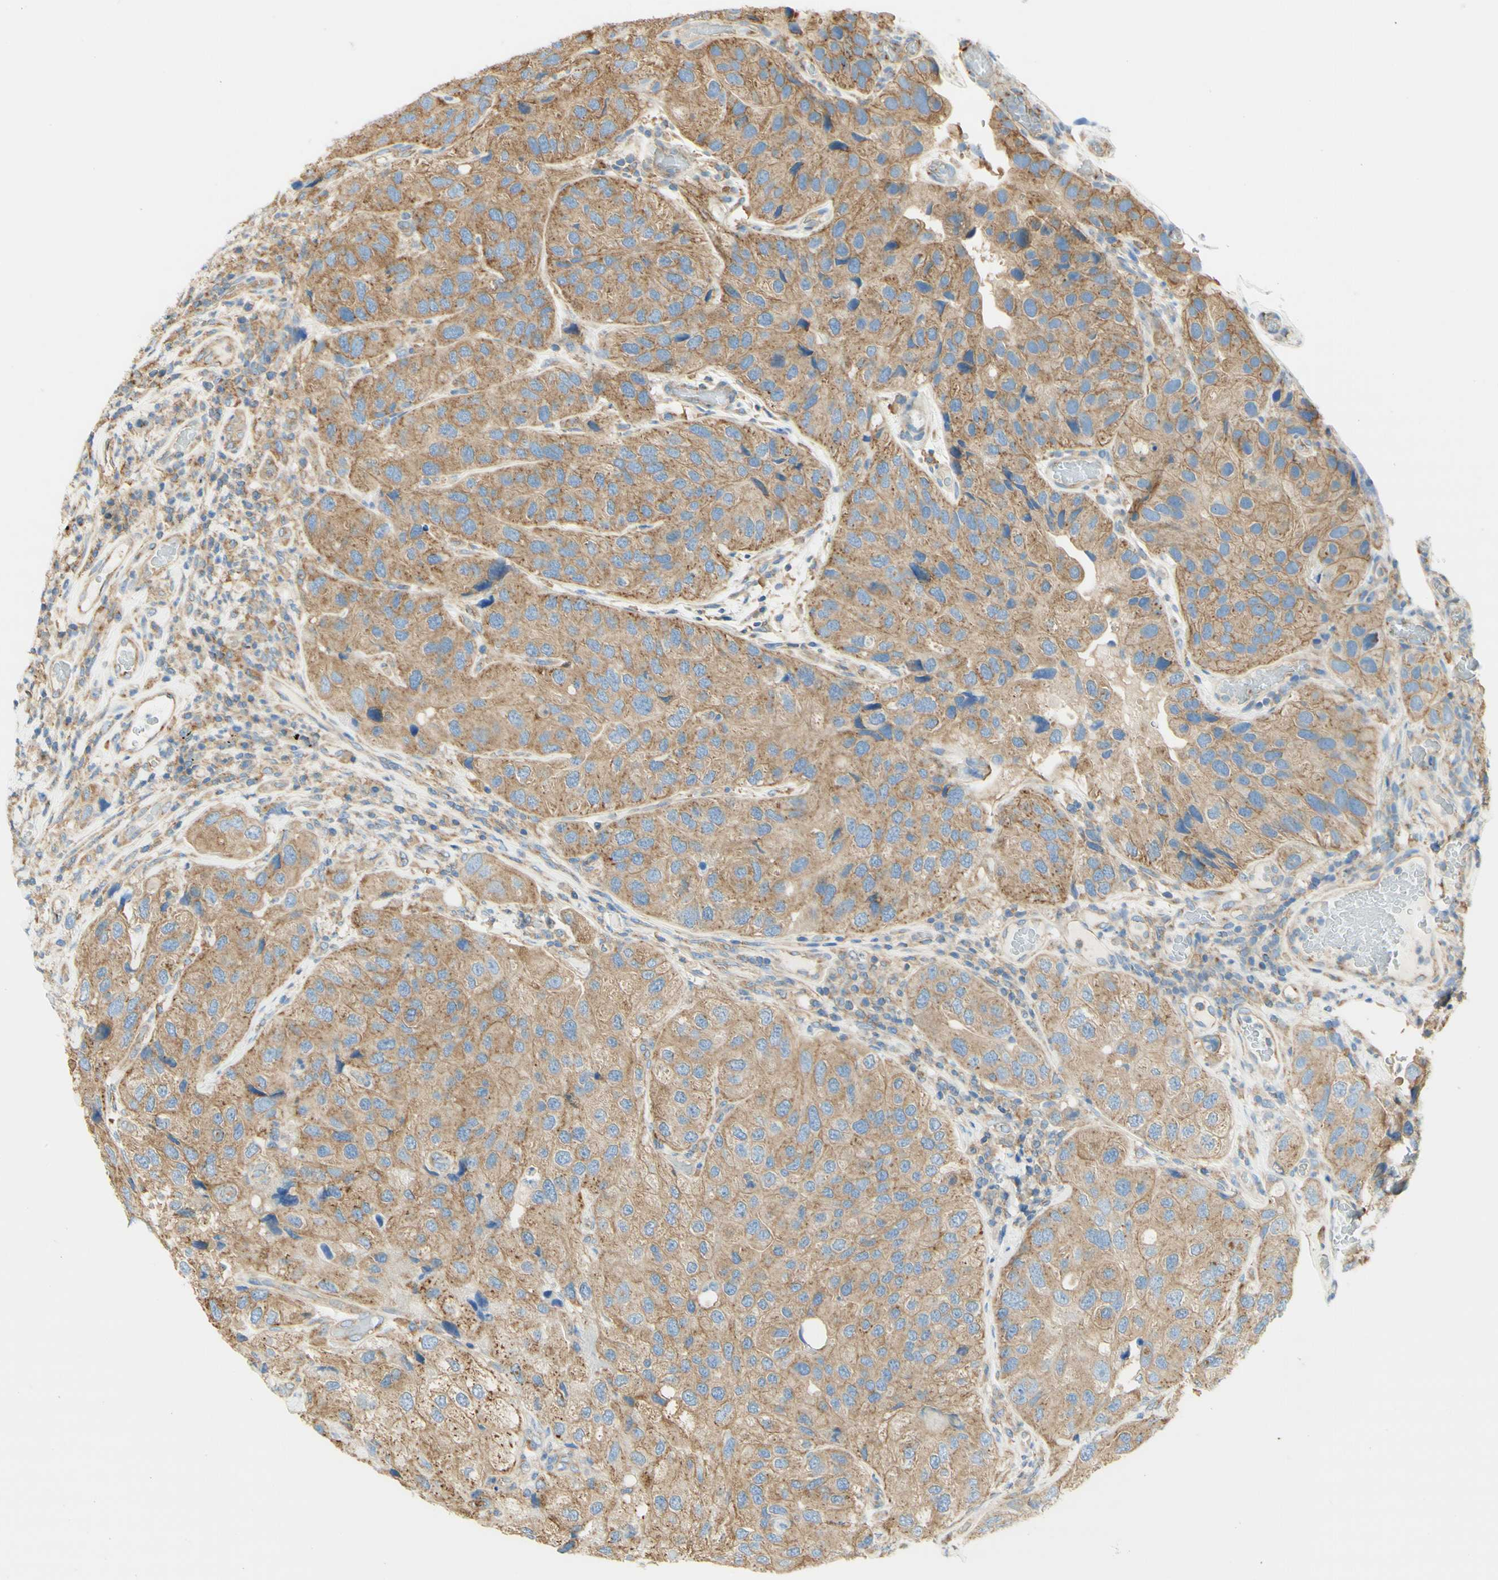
{"staining": {"intensity": "moderate", "quantity": ">75%", "location": "cytoplasmic/membranous"}, "tissue": "urothelial cancer", "cell_type": "Tumor cells", "image_type": "cancer", "snomed": [{"axis": "morphology", "description": "Urothelial carcinoma, High grade"}, {"axis": "topography", "description": "Urinary bladder"}], "caption": "This photomicrograph shows urothelial cancer stained with immunohistochemistry (IHC) to label a protein in brown. The cytoplasmic/membranous of tumor cells show moderate positivity for the protein. Nuclei are counter-stained blue.", "gene": "CLTC", "patient": {"sex": "female", "age": 64}}